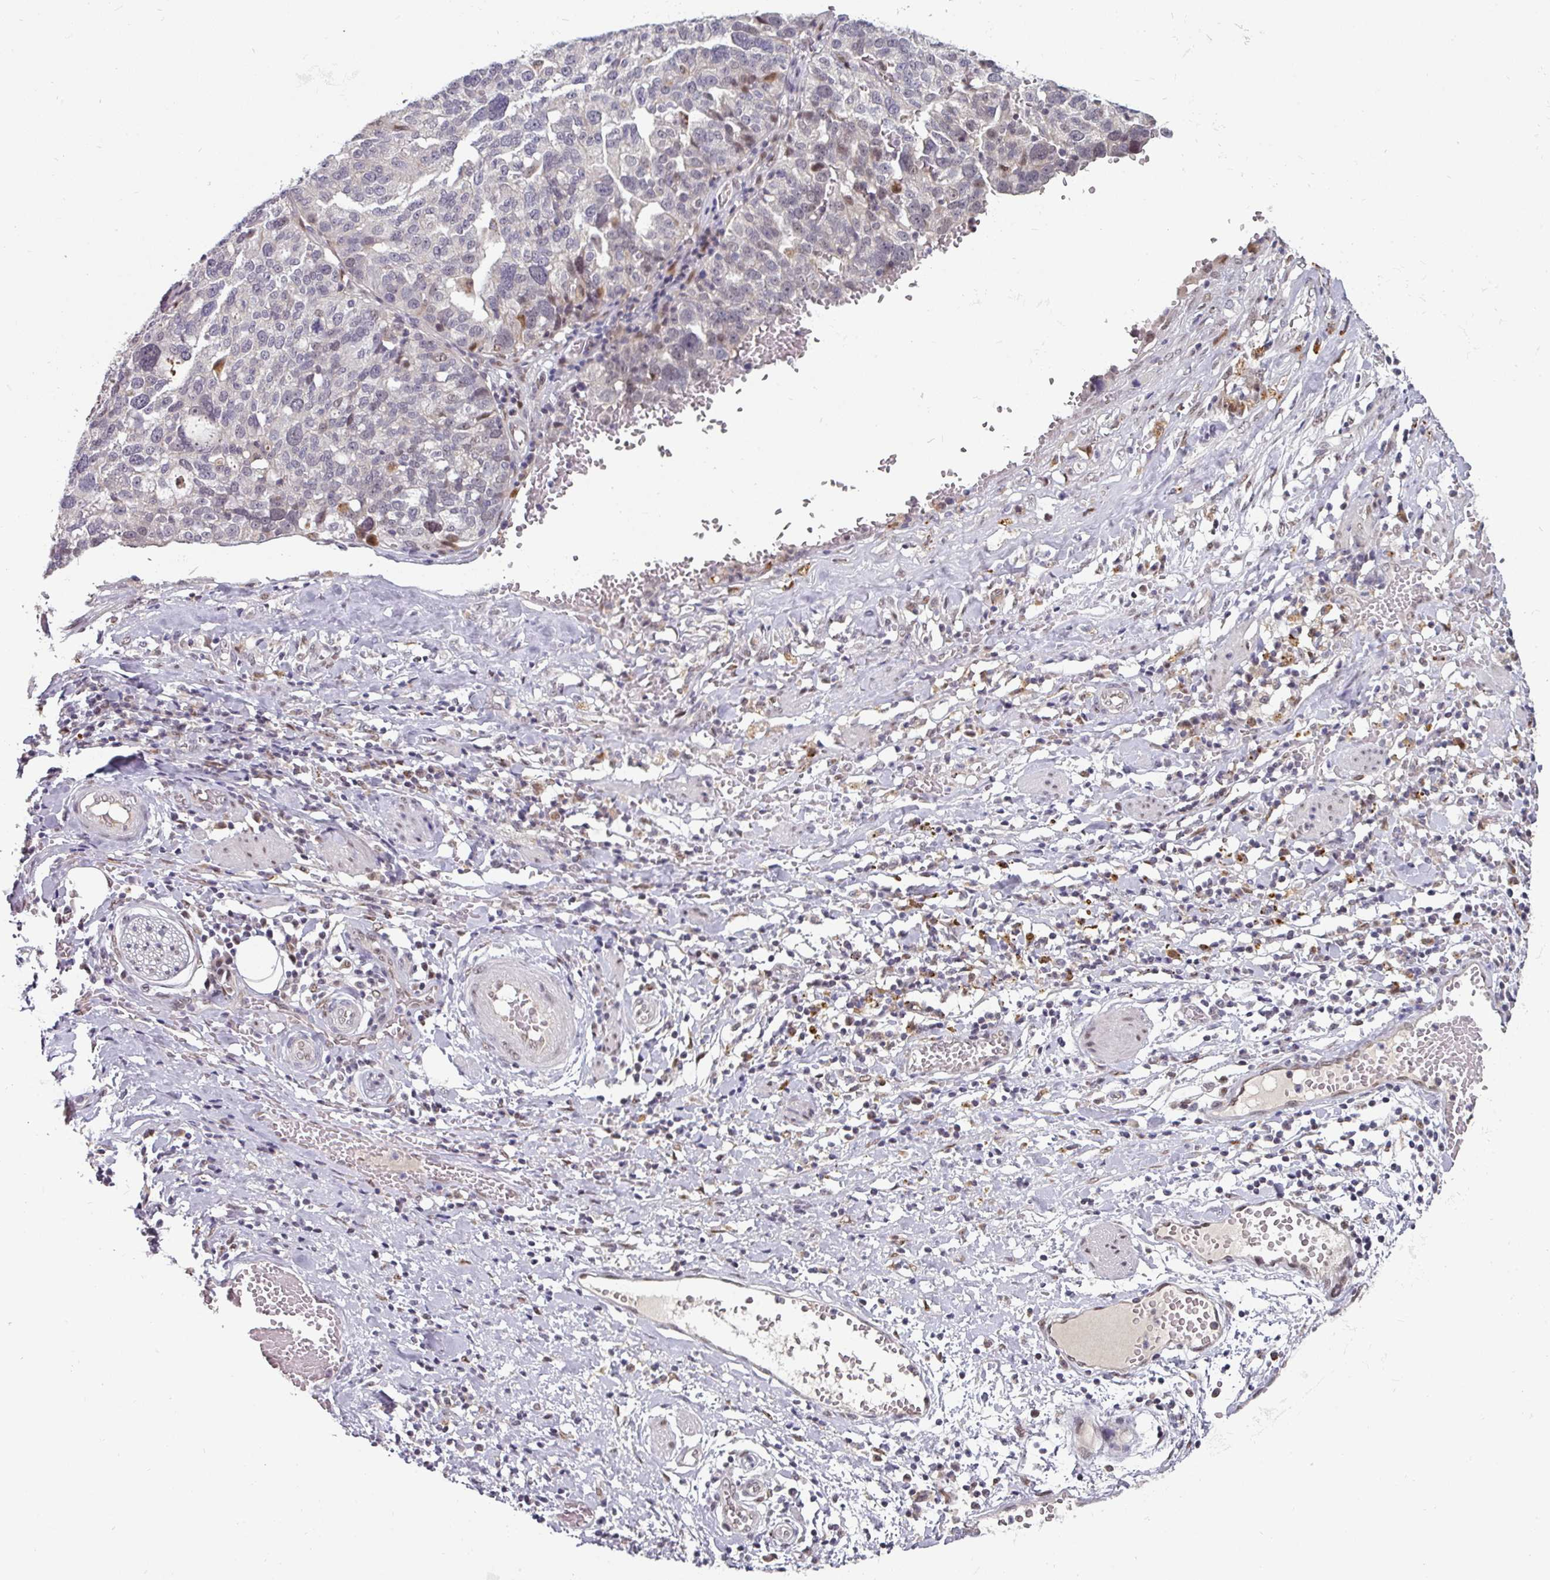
{"staining": {"intensity": "negative", "quantity": "none", "location": "none"}, "tissue": "ovarian cancer", "cell_type": "Tumor cells", "image_type": "cancer", "snomed": [{"axis": "morphology", "description": "Cystadenocarcinoma, serous, NOS"}, {"axis": "topography", "description": "Ovary"}], "caption": "An immunohistochemistry image of ovarian cancer is shown. There is no staining in tumor cells of ovarian cancer.", "gene": "SWSAP1", "patient": {"sex": "female", "age": 59}}